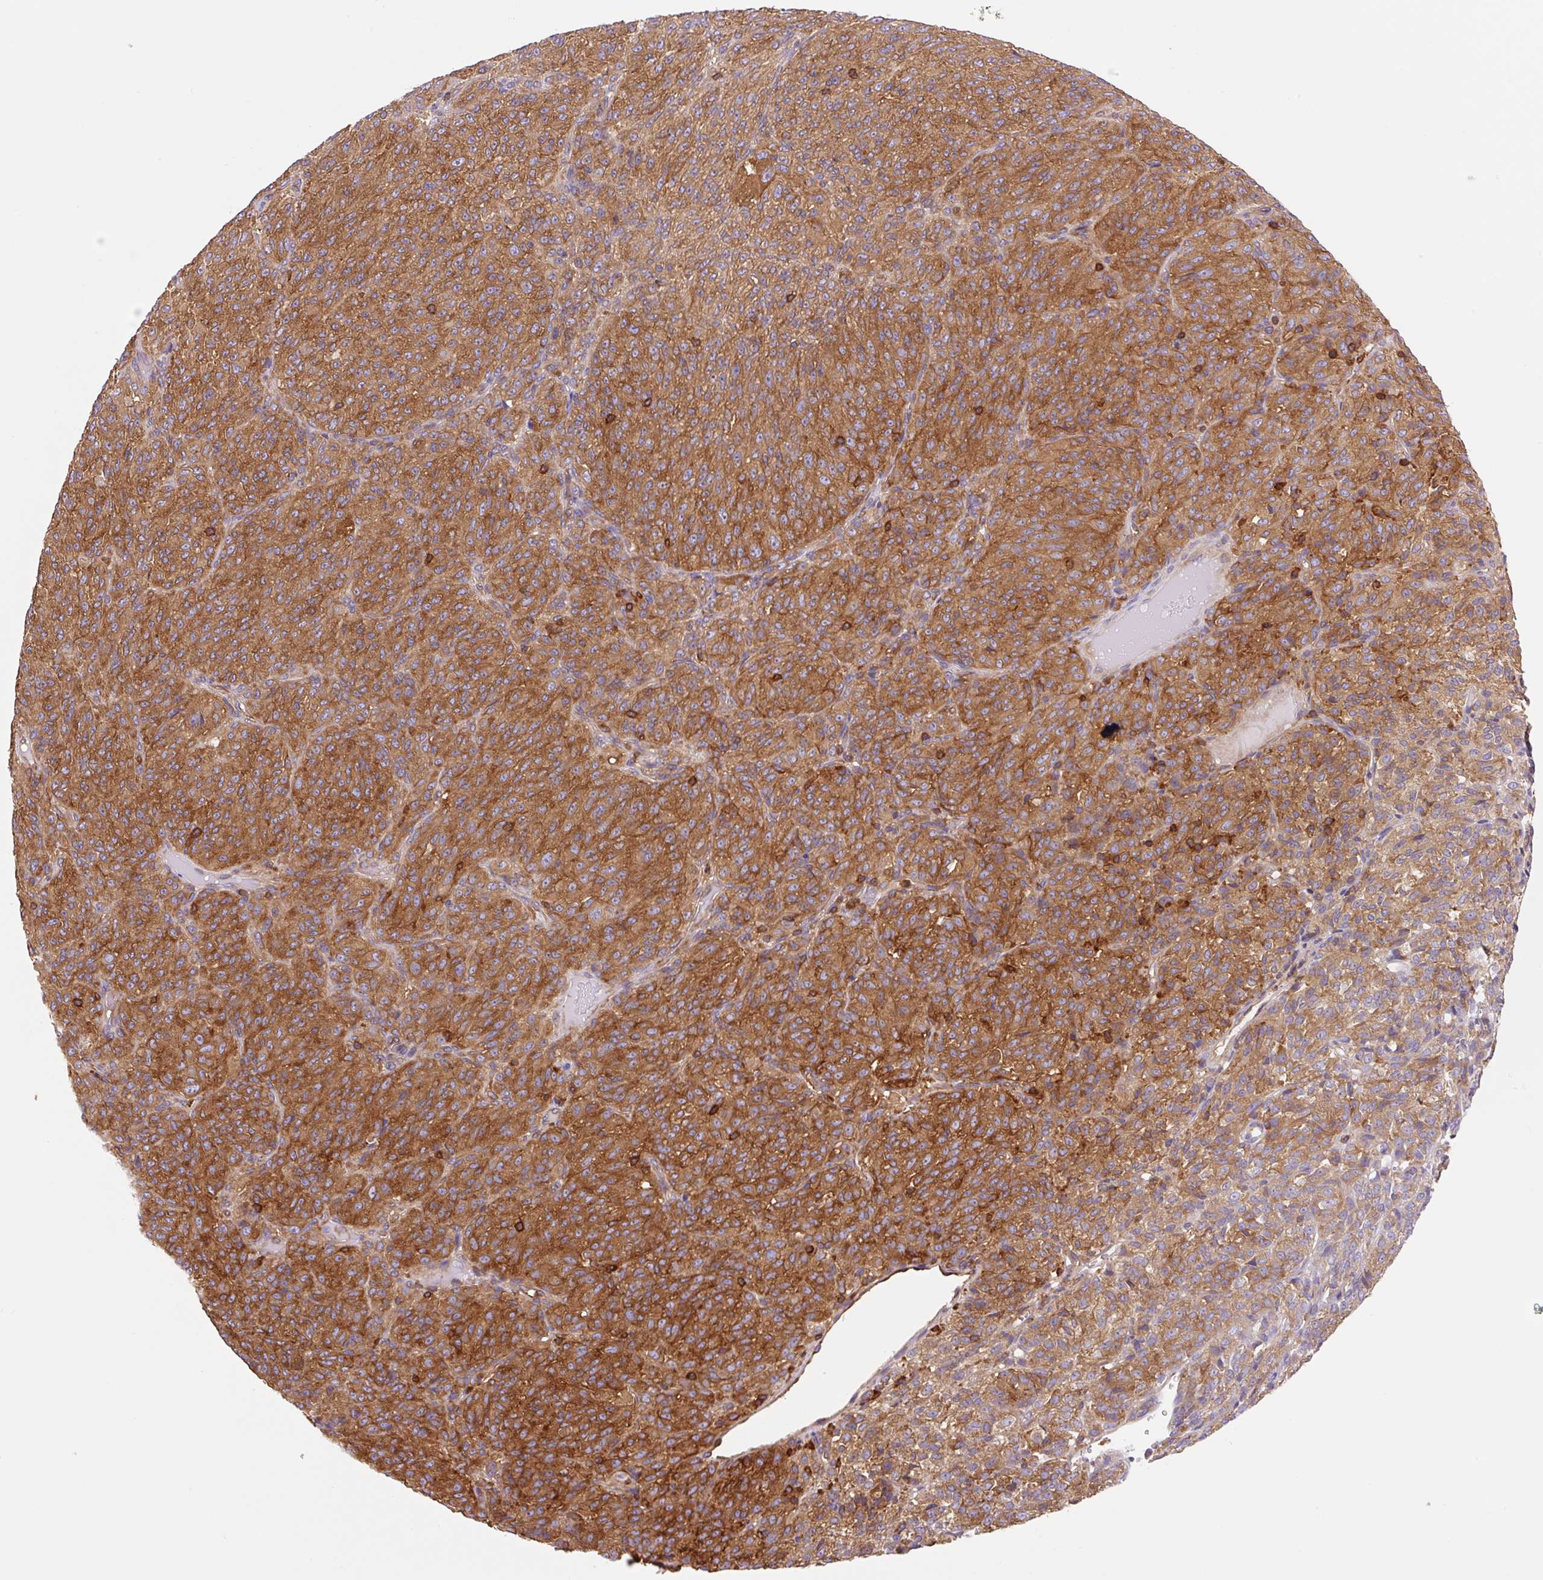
{"staining": {"intensity": "strong", "quantity": ">75%", "location": "cytoplasmic/membranous"}, "tissue": "melanoma", "cell_type": "Tumor cells", "image_type": "cancer", "snomed": [{"axis": "morphology", "description": "Malignant melanoma, Metastatic site"}, {"axis": "topography", "description": "Brain"}], "caption": "Immunohistochemistry (IHC) of human malignant melanoma (metastatic site) displays high levels of strong cytoplasmic/membranous staining in approximately >75% of tumor cells.", "gene": "DNM2", "patient": {"sex": "female", "age": 56}}